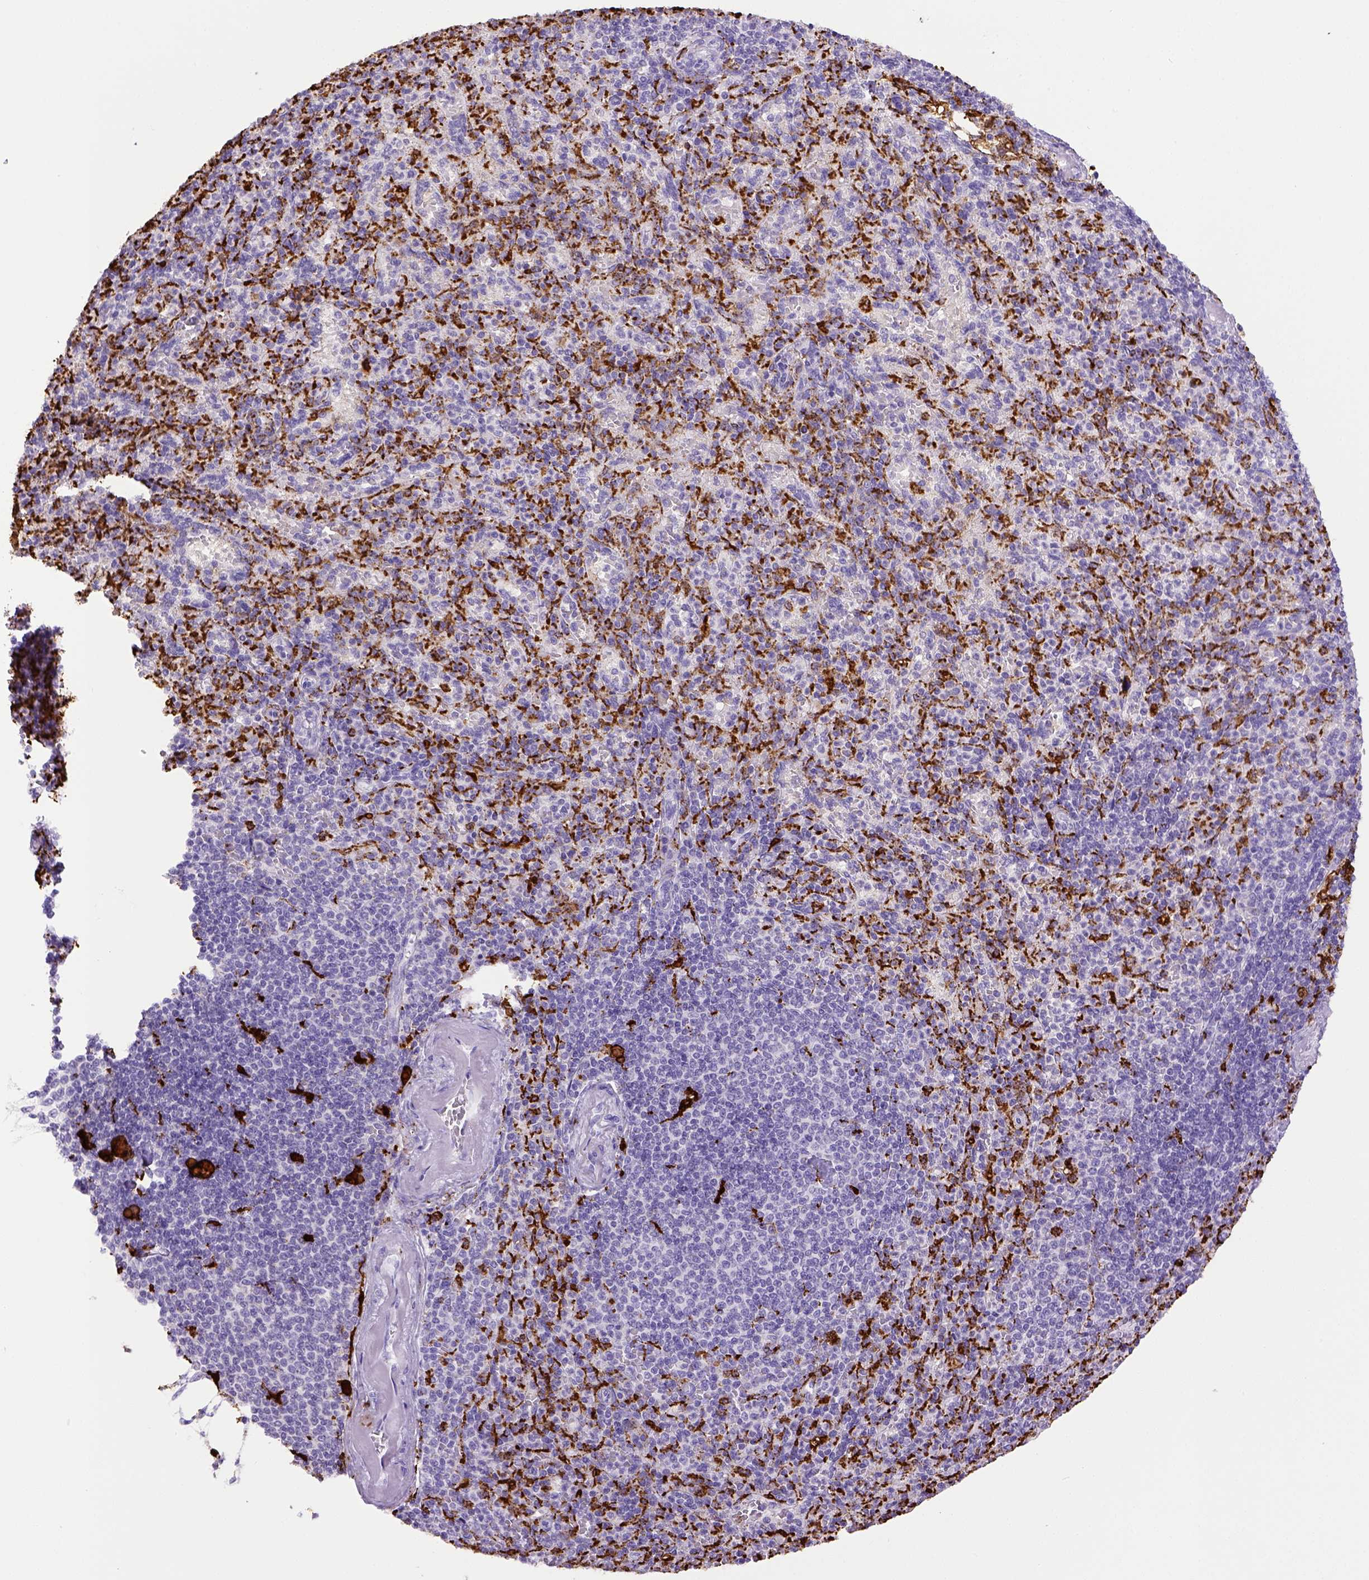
{"staining": {"intensity": "strong", "quantity": "25%-75%", "location": "nuclear"}, "tissue": "spleen", "cell_type": "Cells in red pulp", "image_type": "normal", "snomed": [{"axis": "morphology", "description": "Normal tissue, NOS"}, {"axis": "topography", "description": "Spleen"}], "caption": "Immunohistochemical staining of unremarkable spleen shows 25%-75% levels of strong nuclear protein positivity in about 25%-75% of cells in red pulp. (Stains: DAB (3,3'-diaminobenzidine) in brown, nuclei in blue, Microscopy: brightfield microscopy at high magnification).", "gene": "CD68", "patient": {"sex": "female", "age": 74}}